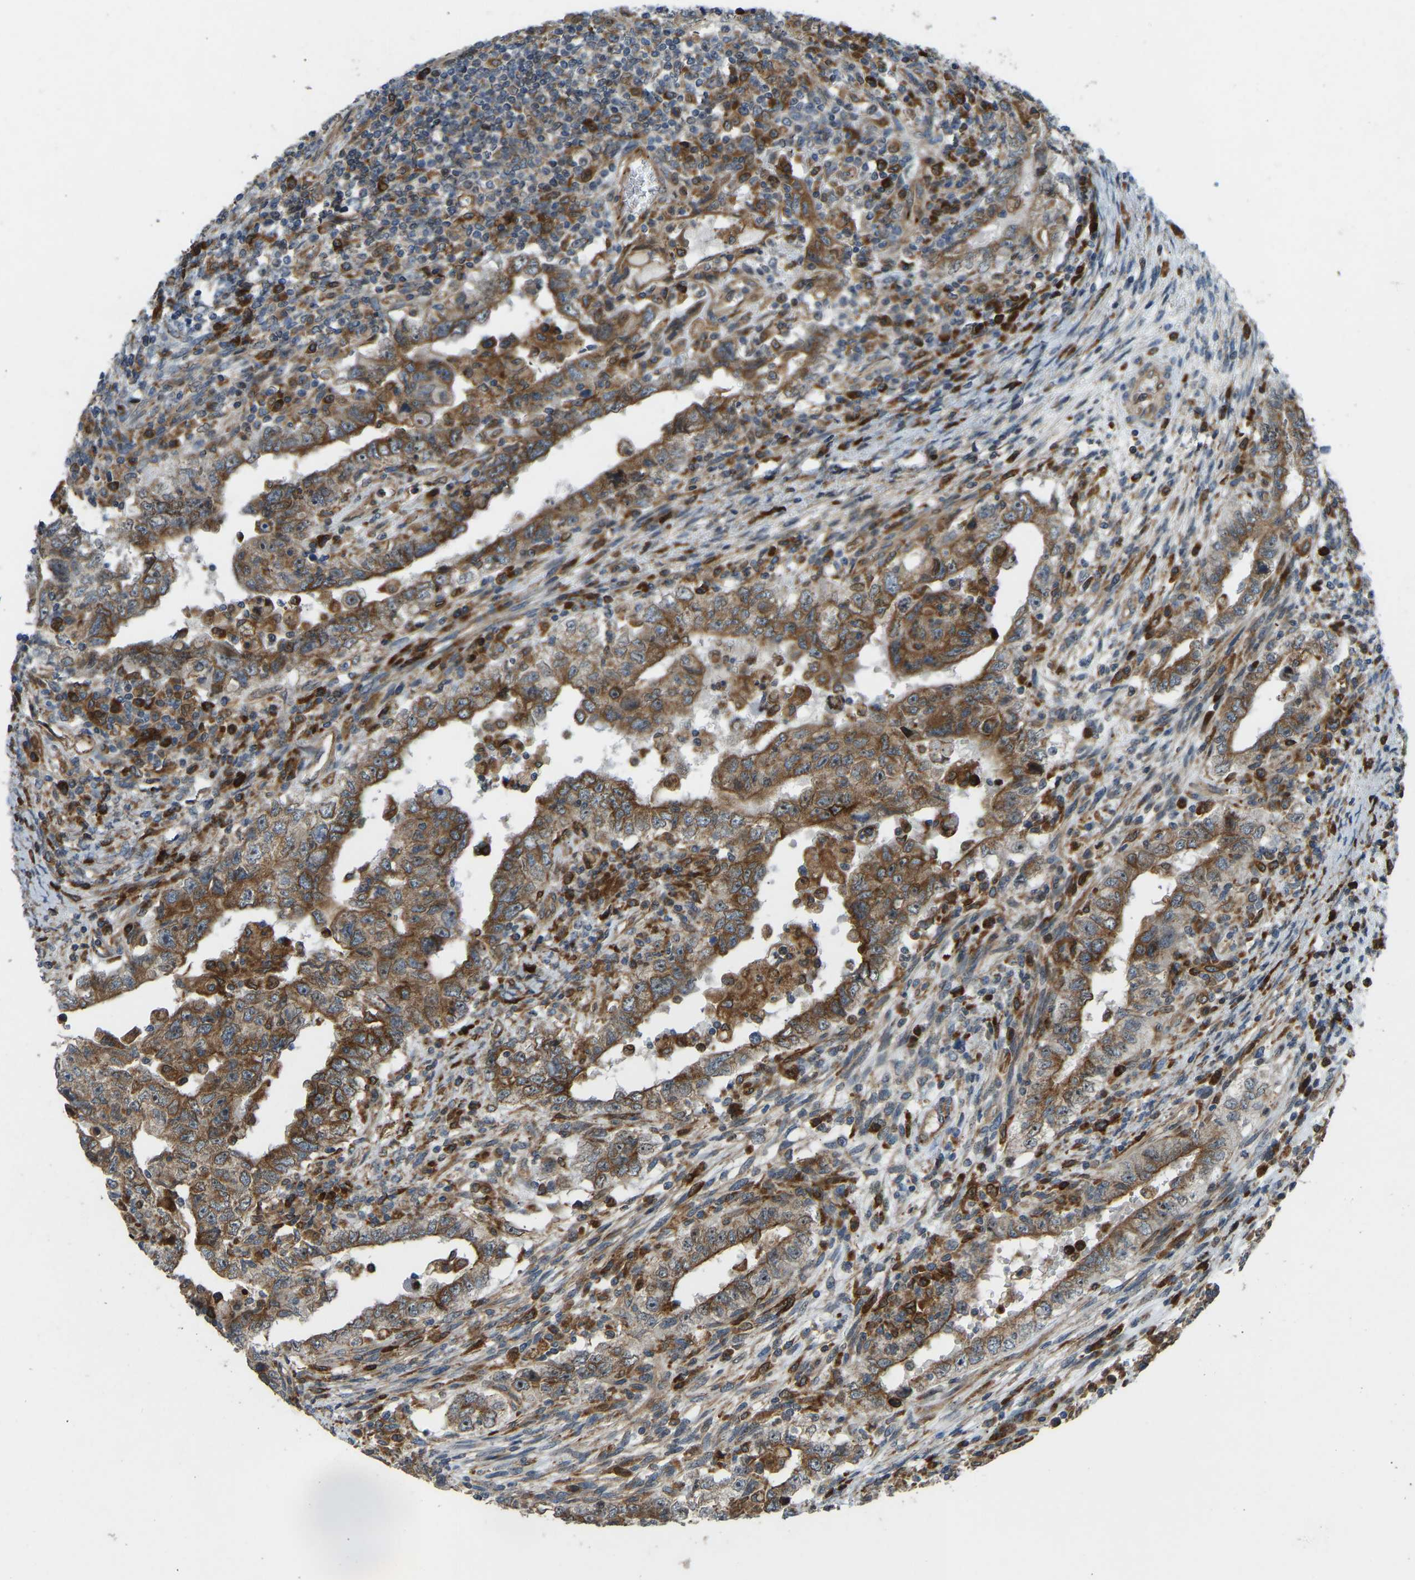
{"staining": {"intensity": "moderate", "quantity": ">75%", "location": "cytoplasmic/membranous"}, "tissue": "testis cancer", "cell_type": "Tumor cells", "image_type": "cancer", "snomed": [{"axis": "morphology", "description": "Carcinoma, Embryonal, NOS"}, {"axis": "topography", "description": "Testis"}], "caption": "Approximately >75% of tumor cells in human embryonal carcinoma (testis) exhibit moderate cytoplasmic/membranous protein expression as visualized by brown immunohistochemical staining.", "gene": "OS9", "patient": {"sex": "male", "age": 26}}